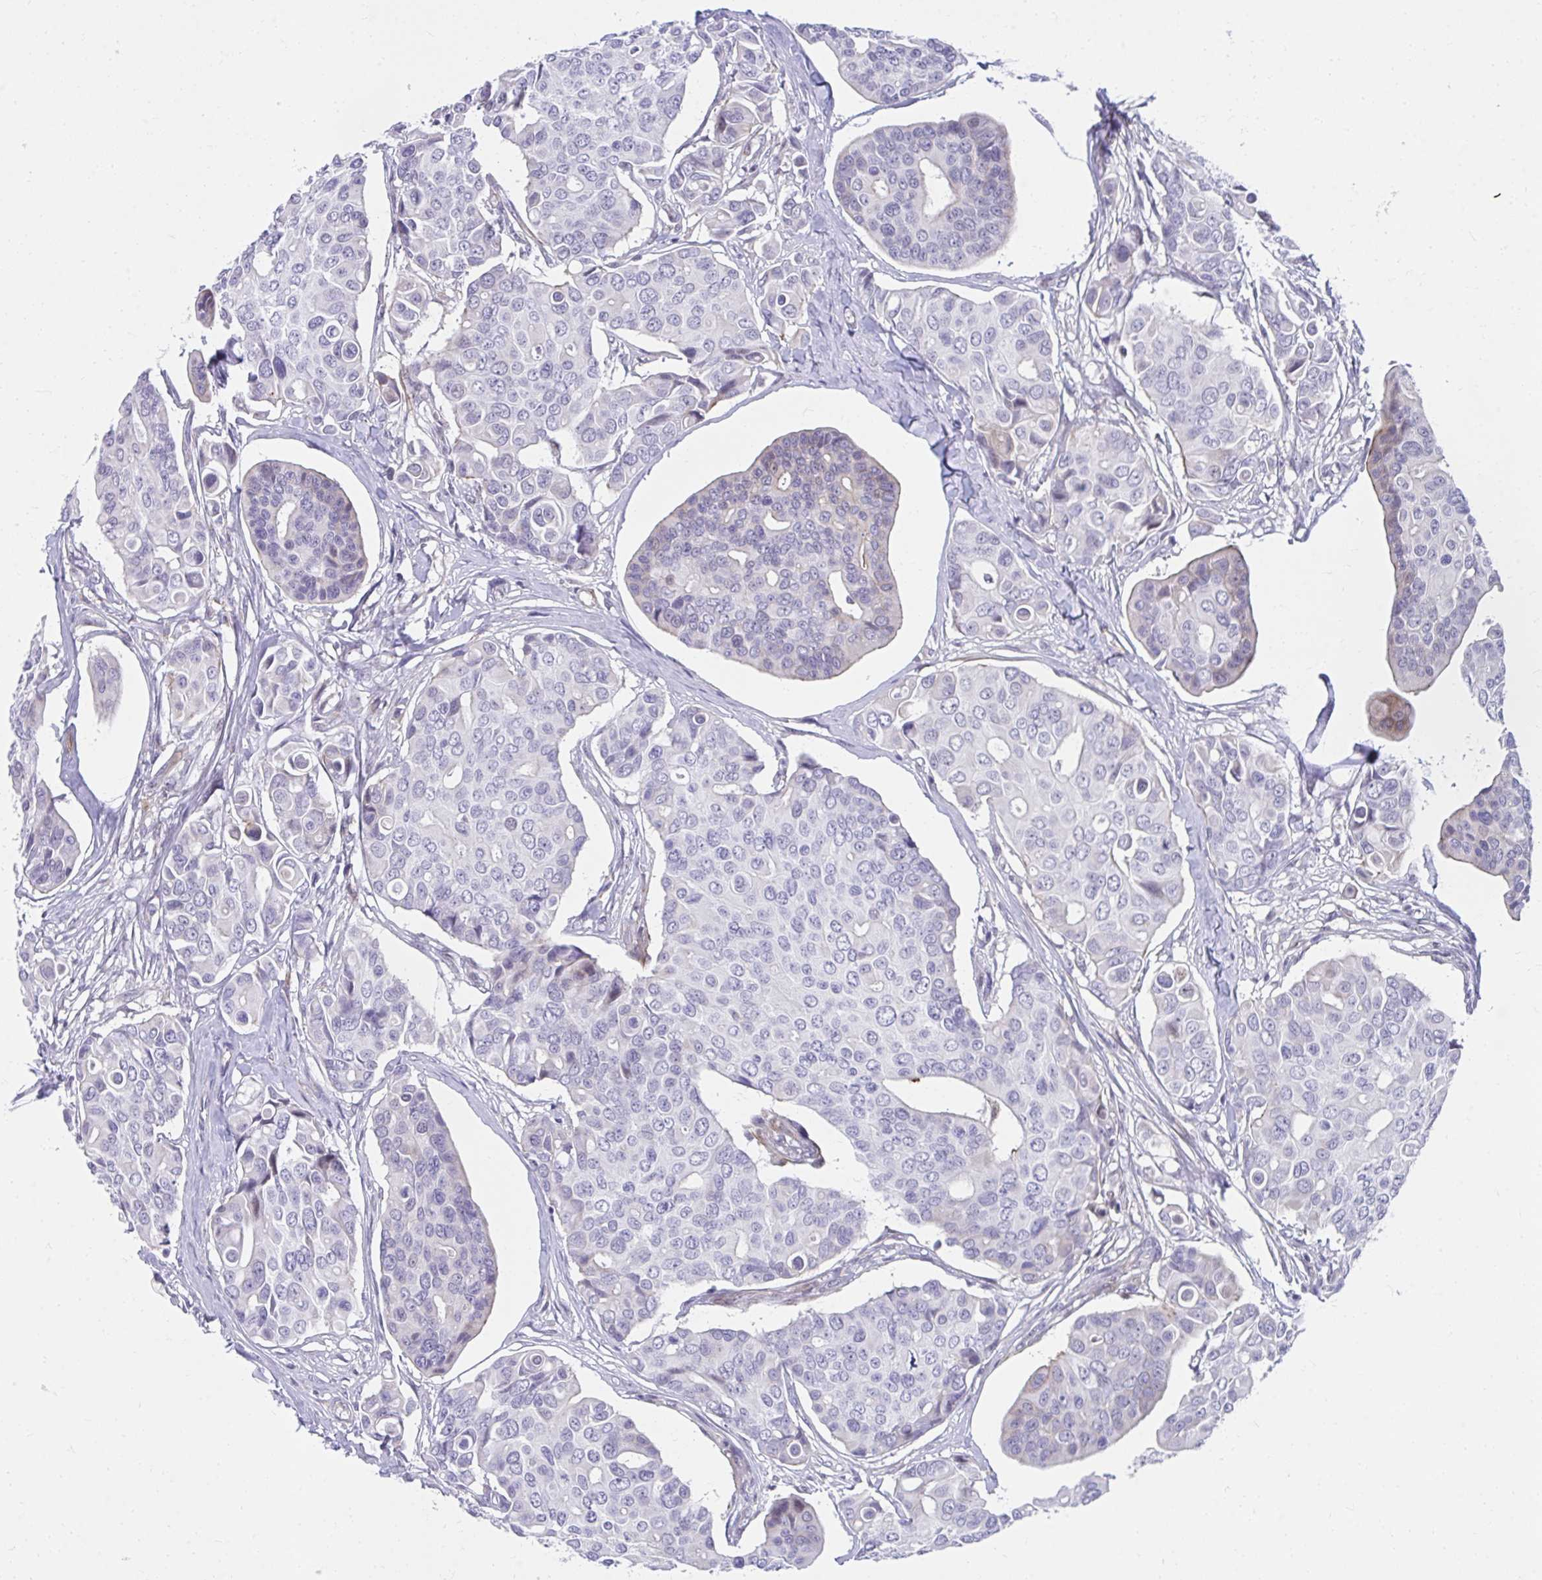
{"staining": {"intensity": "negative", "quantity": "none", "location": "none"}, "tissue": "breast cancer", "cell_type": "Tumor cells", "image_type": "cancer", "snomed": [{"axis": "morphology", "description": "Normal tissue, NOS"}, {"axis": "morphology", "description": "Duct carcinoma"}, {"axis": "topography", "description": "Skin"}, {"axis": "topography", "description": "Breast"}], "caption": "Immunohistochemistry (IHC) photomicrograph of breast infiltrating ductal carcinoma stained for a protein (brown), which displays no positivity in tumor cells.", "gene": "CSTB", "patient": {"sex": "female", "age": 54}}